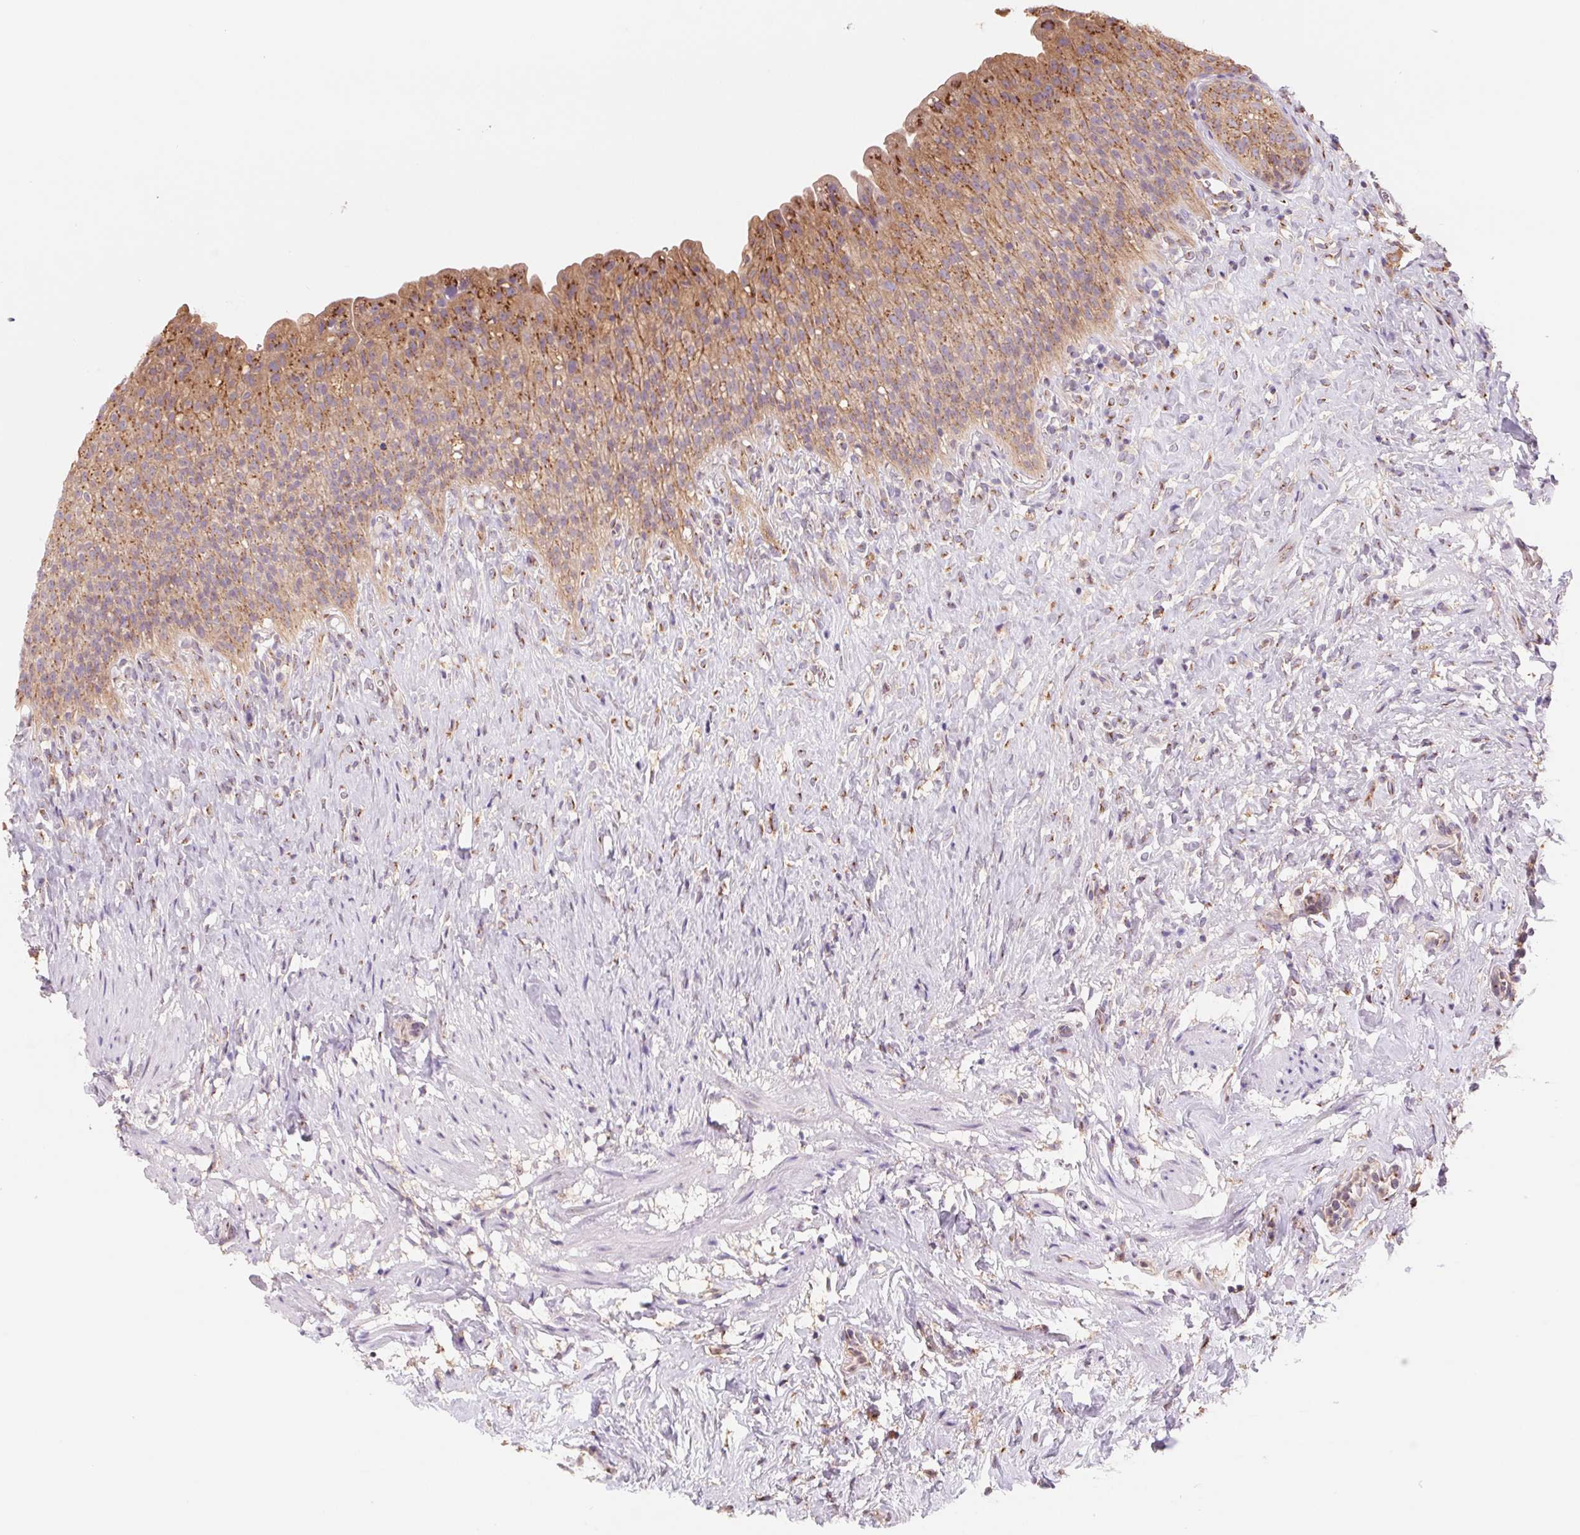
{"staining": {"intensity": "weak", "quantity": ">75%", "location": "cytoplasmic/membranous"}, "tissue": "urinary bladder", "cell_type": "Urothelial cells", "image_type": "normal", "snomed": [{"axis": "morphology", "description": "Normal tissue, NOS"}, {"axis": "topography", "description": "Urinary bladder"}, {"axis": "topography", "description": "Prostate"}], "caption": "The histopathology image shows staining of unremarkable urinary bladder, revealing weak cytoplasmic/membranous protein positivity (brown color) within urothelial cells.", "gene": "RAB1A", "patient": {"sex": "male", "age": 76}}